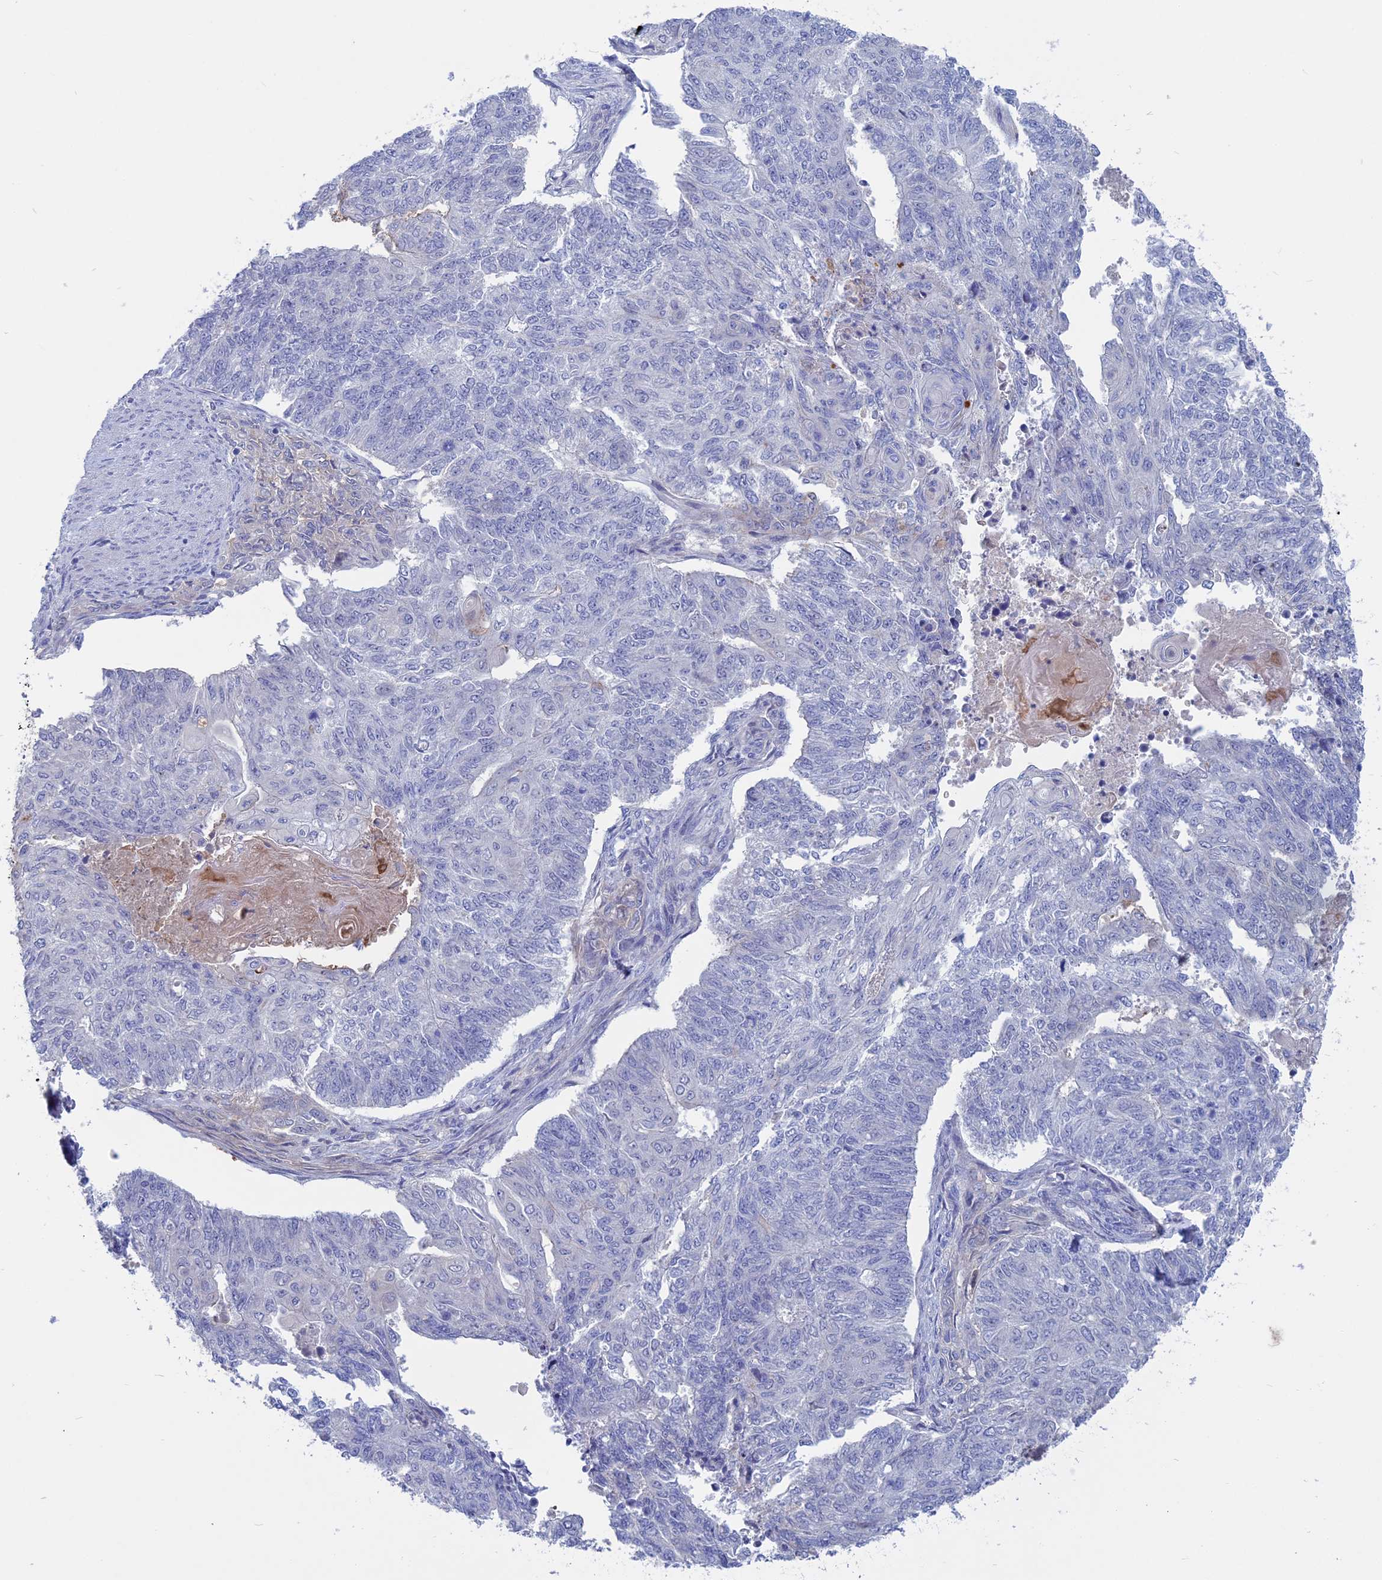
{"staining": {"intensity": "negative", "quantity": "none", "location": "none"}, "tissue": "endometrial cancer", "cell_type": "Tumor cells", "image_type": "cancer", "snomed": [{"axis": "morphology", "description": "Adenocarcinoma, NOS"}, {"axis": "topography", "description": "Endometrium"}], "caption": "Adenocarcinoma (endometrial) was stained to show a protein in brown. There is no significant positivity in tumor cells.", "gene": "SLC2A6", "patient": {"sex": "female", "age": 32}}